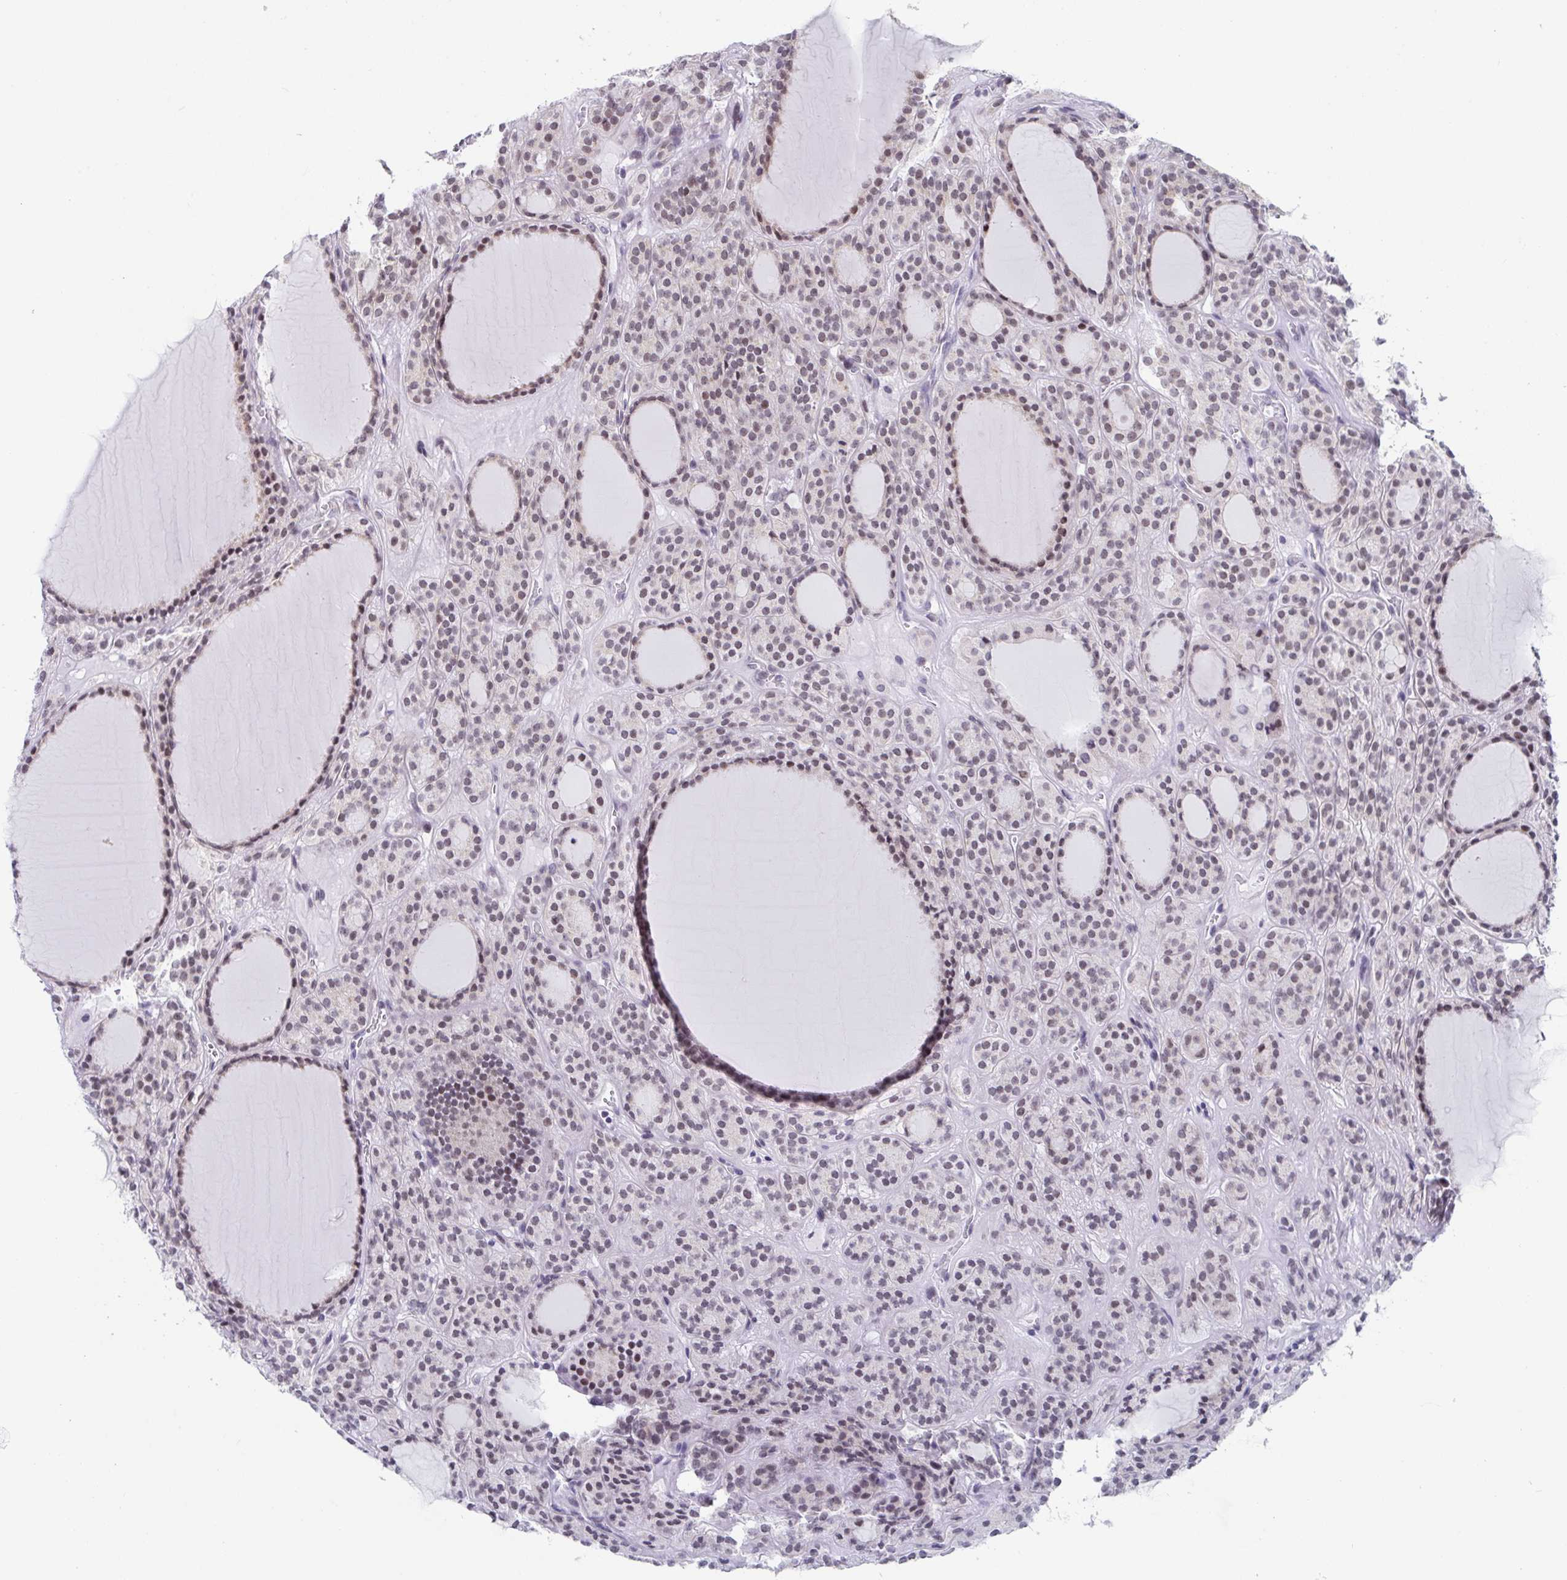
{"staining": {"intensity": "weak", "quantity": ">75%", "location": "nuclear"}, "tissue": "thyroid cancer", "cell_type": "Tumor cells", "image_type": "cancer", "snomed": [{"axis": "morphology", "description": "Follicular adenoma carcinoma, NOS"}, {"axis": "topography", "description": "Thyroid gland"}], "caption": "DAB (3,3'-diaminobenzidine) immunohistochemical staining of human thyroid cancer (follicular adenoma carcinoma) shows weak nuclear protein staining in about >75% of tumor cells.", "gene": "WDR72", "patient": {"sex": "female", "age": 63}}